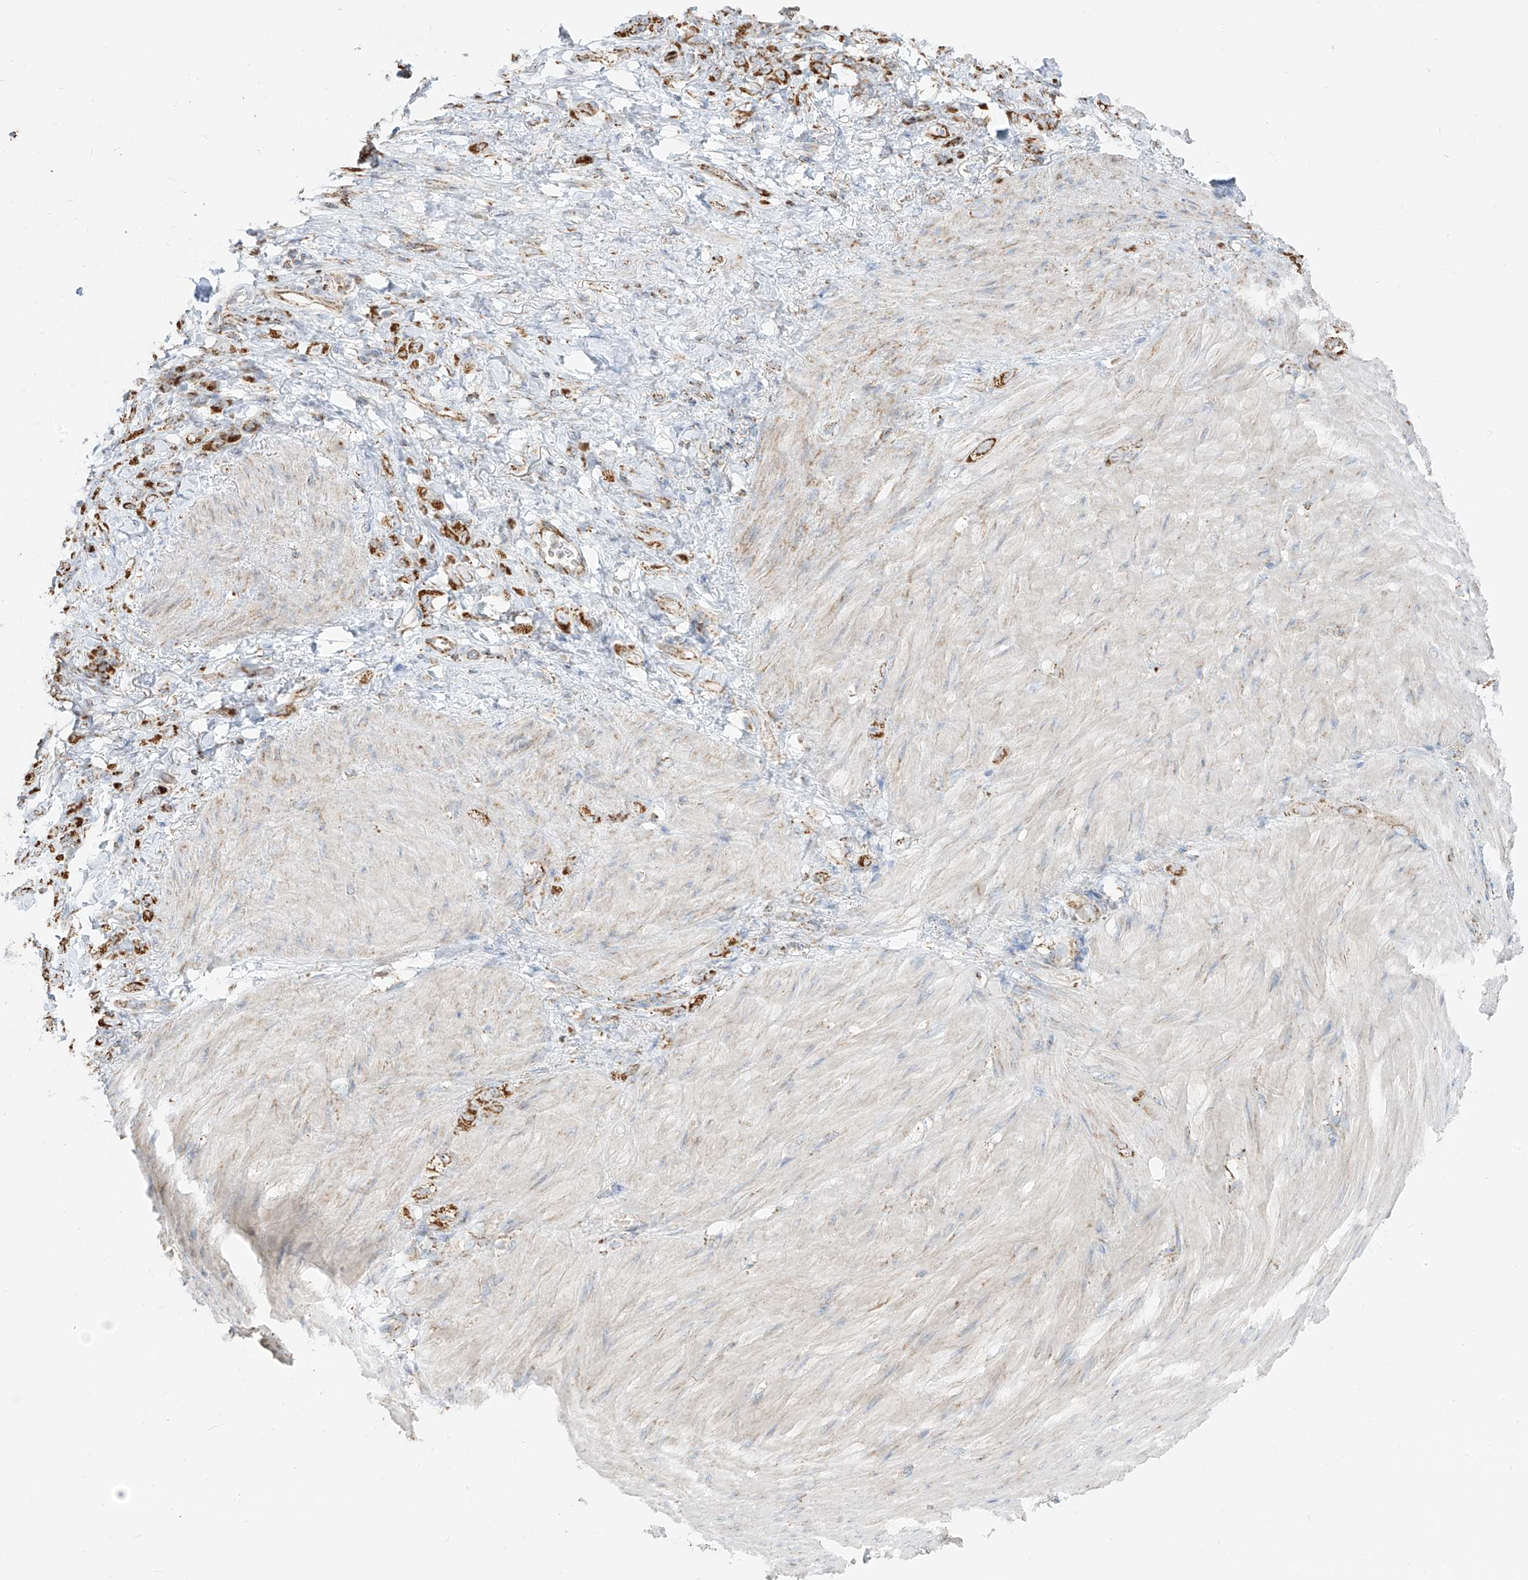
{"staining": {"intensity": "strong", "quantity": ">75%", "location": "cytoplasmic/membranous"}, "tissue": "stomach cancer", "cell_type": "Tumor cells", "image_type": "cancer", "snomed": [{"axis": "morphology", "description": "Normal tissue, NOS"}, {"axis": "morphology", "description": "Adenocarcinoma, NOS"}, {"axis": "topography", "description": "Stomach"}], "caption": "Stomach cancer (adenocarcinoma) tissue exhibits strong cytoplasmic/membranous staining in approximately >75% of tumor cells", "gene": "ETHE1", "patient": {"sex": "male", "age": 82}}